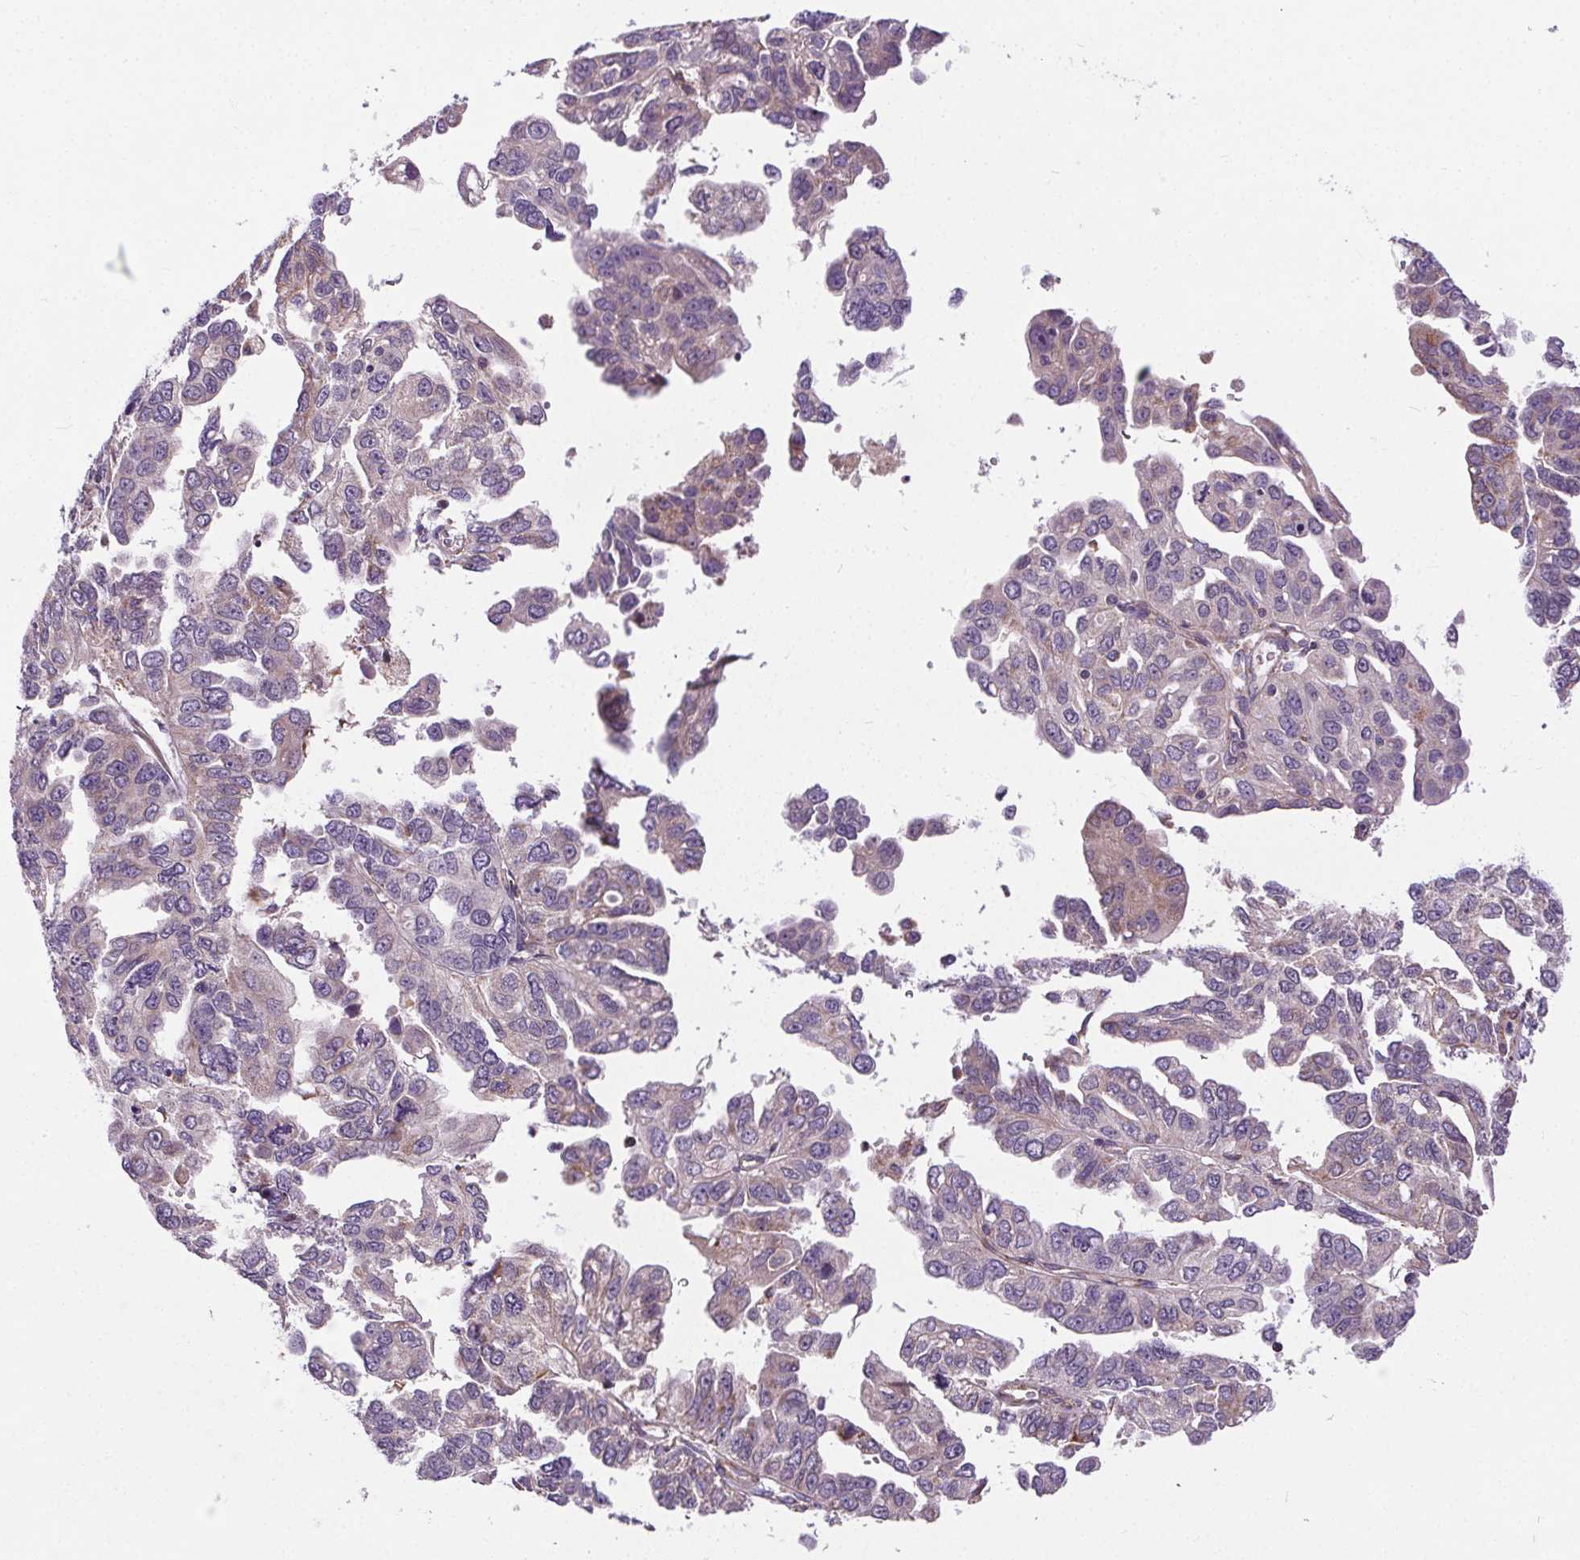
{"staining": {"intensity": "negative", "quantity": "none", "location": "none"}, "tissue": "ovarian cancer", "cell_type": "Tumor cells", "image_type": "cancer", "snomed": [{"axis": "morphology", "description": "Cystadenocarcinoma, serous, NOS"}, {"axis": "topography", "description": "Ovary"}], "caption": "Immunohistochemistry of human serous cystadenocarcinoma (ovarian) reveals no staining in tumor cells.", "gene": "GOLT1B", "patient": {"sex": "female", "age": 53}}